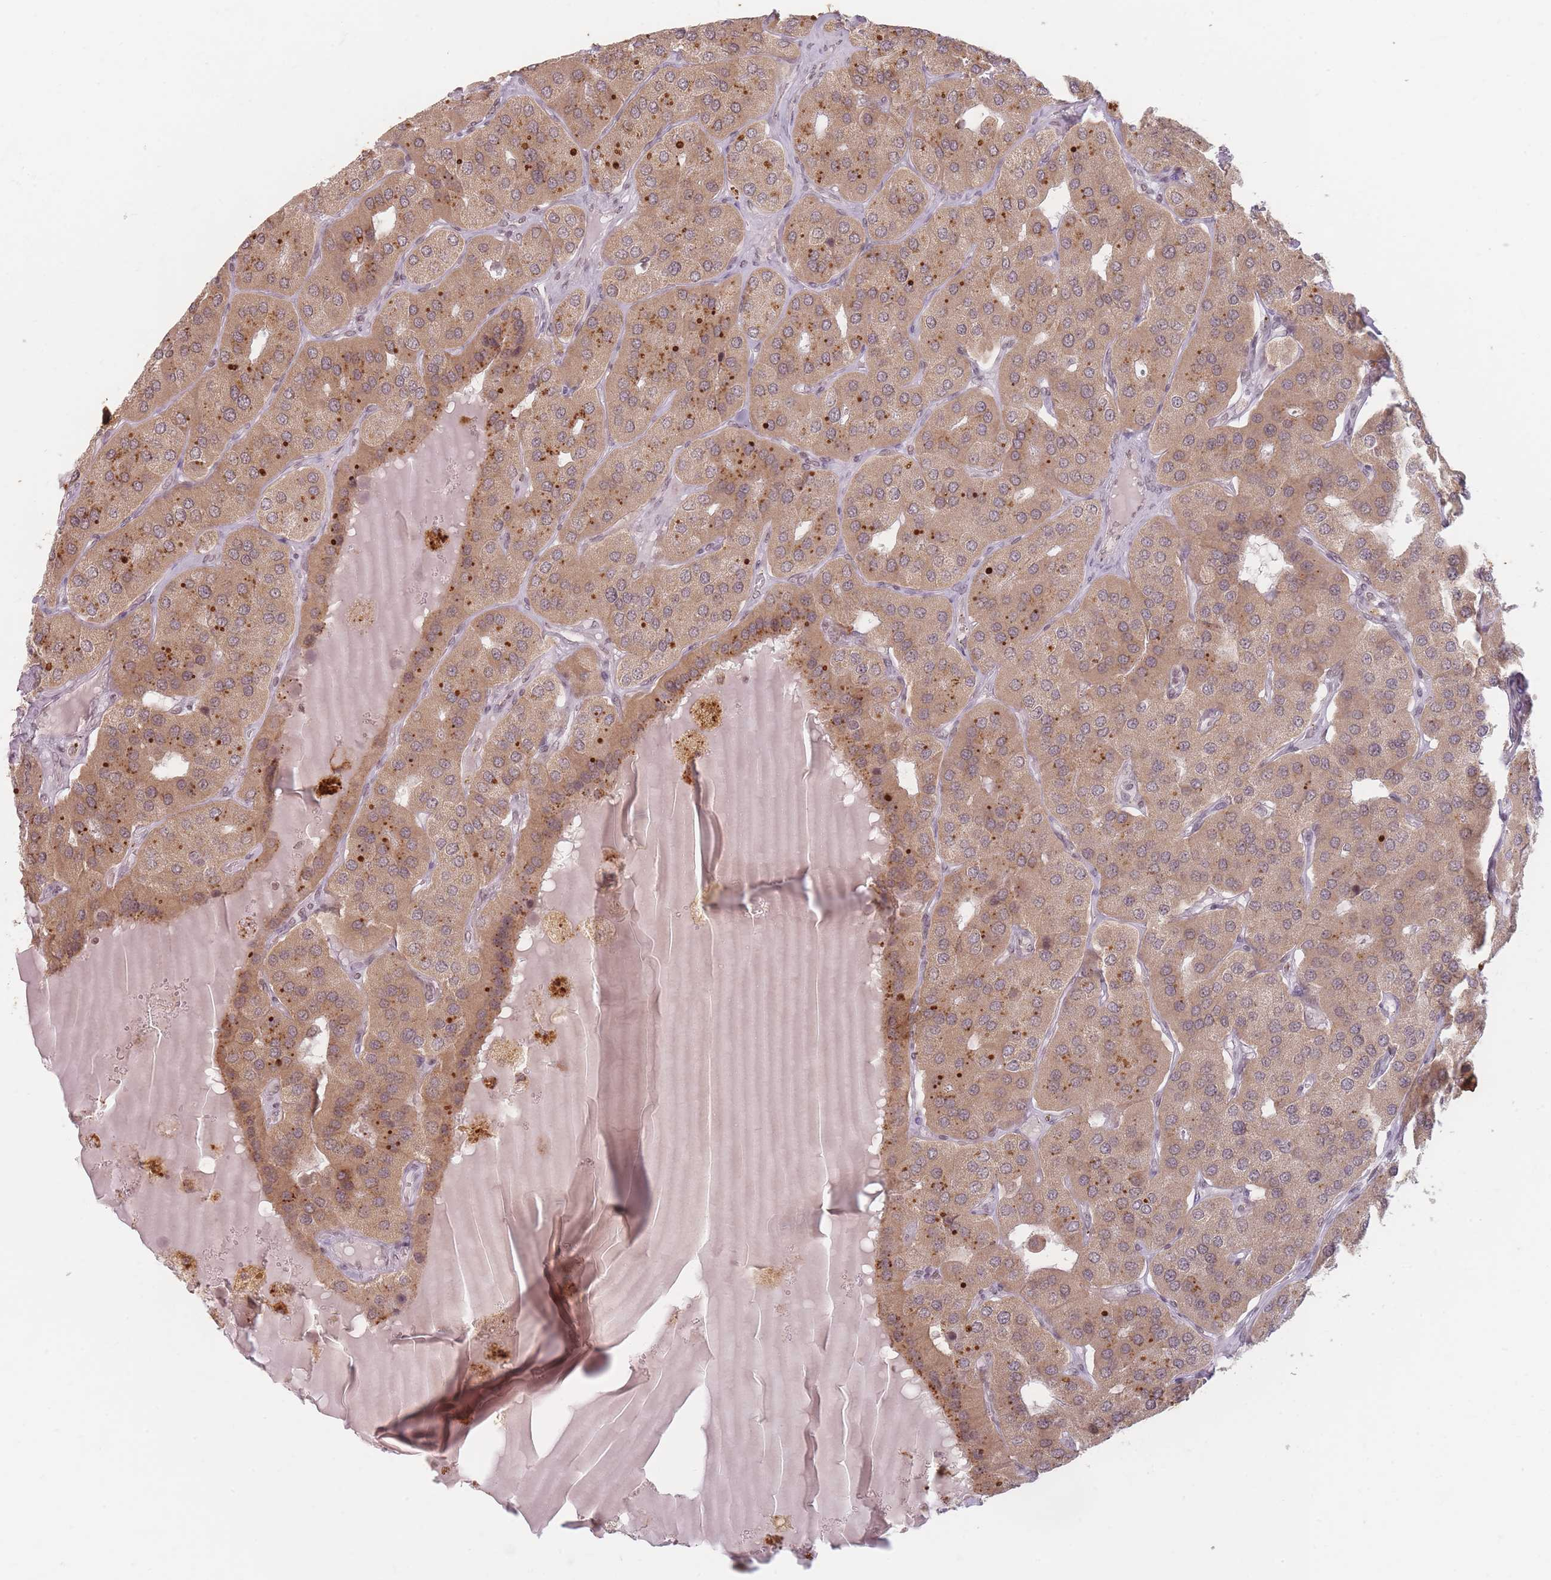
{"staining": {"intensity": "moderate", "quantity": ">75%", "location": "cytoplasmic/membranous,nuclear"}, "tissue": "parathyroid gland", "cell_type": "Glandular cells", "image_type": "normal", "snomed": [{"axis": "morphology", "description": "Normal tissue, NOS"}, {"axis": "morphology", "description": "Adenoma, NOS"}, {"axis": "topography", "description": "Parathyroid gland"}], "caption": "There is medium levels of moderate cytoplasmic/membranous,nuclear expression in glandular cells of normal parathyroid gland, as demonstrated by immunohistochemical staining (brown color).", "gene": "SPATA45", "patient": {"sex": "female", "age": 86}}